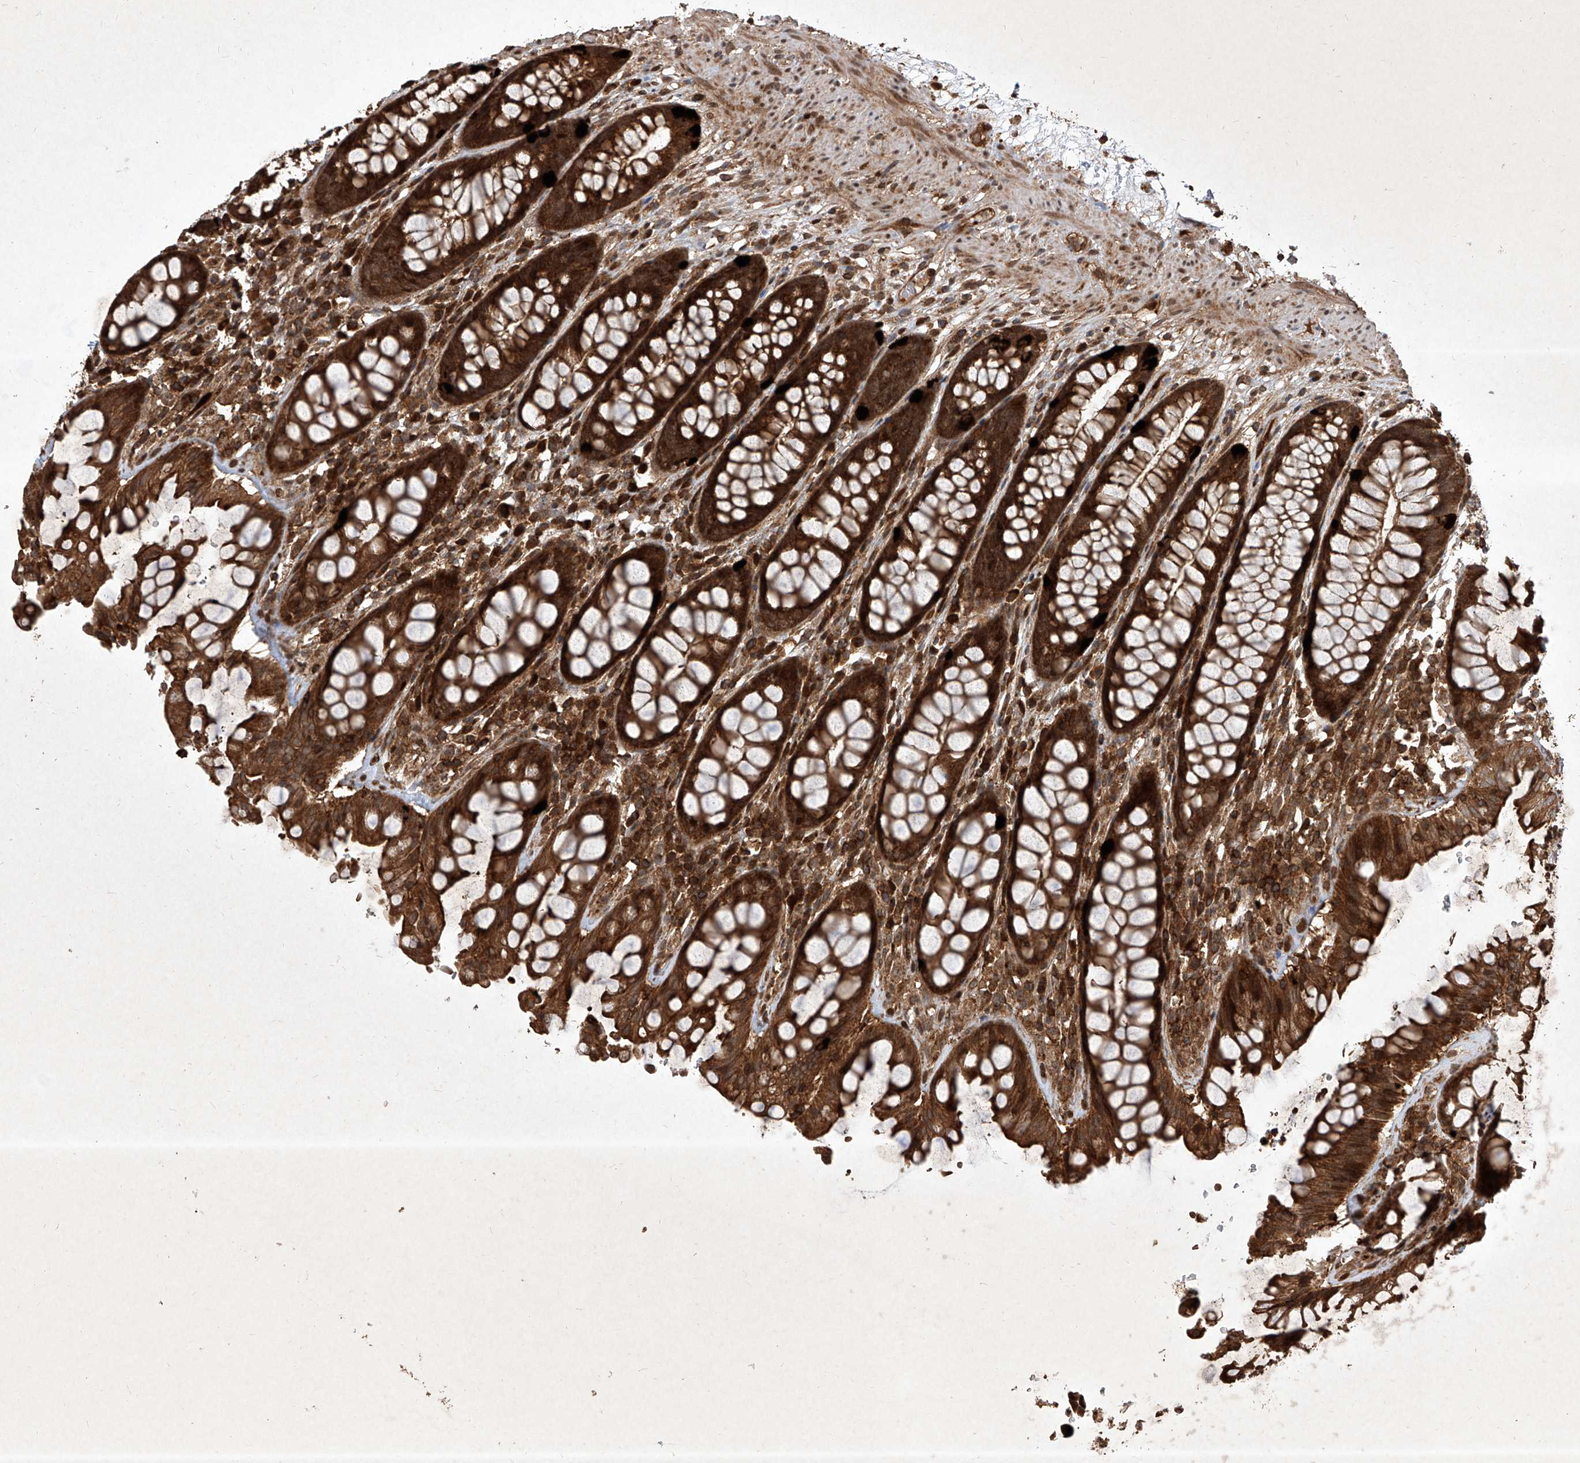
{"staining": {"intensity": "strong", "quantity": ">75%", "location": "cytoplasmic/membranous"}, "tissue": "rectum", "cell_type": "Glandular cells", "image_type": "normal", "snomed": [{"axis": "morphology", "description": "Normal tissue, NOS"}, {"axis": "topography", "description": "Rectum"}], "caption": "A high-resolution micrograph shows IHC staining of unremarkable rectum, which demonstrates strong cytoplasmic/membranous expression in approximately >75% of glandular cells. (DAB = brown stain, brightfield microscopy at high magnification).", "gene": "MAGED2", "patient": {"sex": "male", "age": 64}}